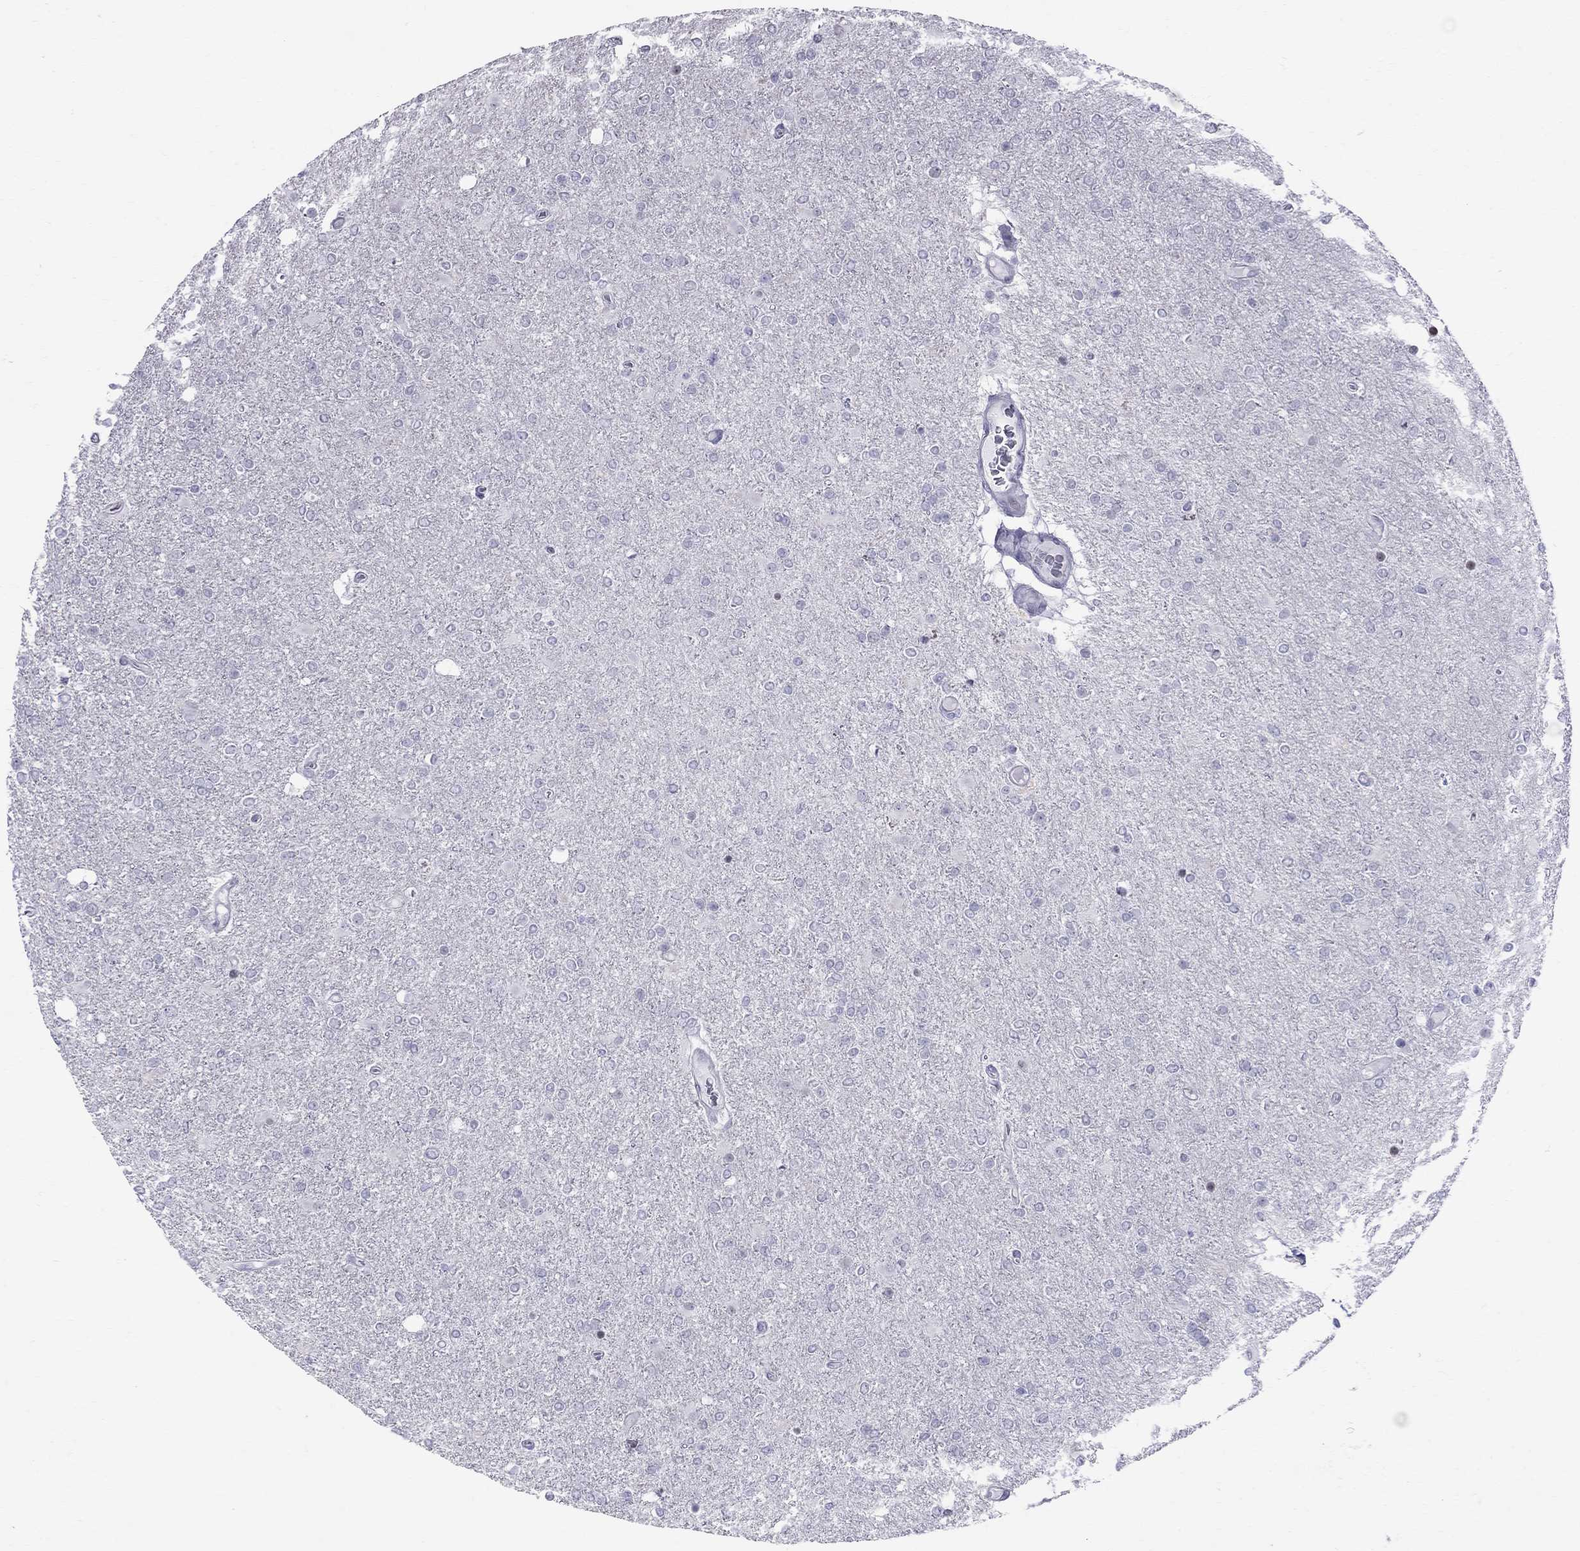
{"staining": {"intensity": "negative", "quantity": "none", "location": "none"}, "tissue": "glioma", "cell_type": "Tumor cells", "image_type": "cancer", "snomed": [{"axis": "morphology", "description": "Glioma, malignant, High grade"}, {"axis": "topography", "description": "Cerebral cortex"}], "caption": "The image shows no significant expression in tumor cells of malignant glioma (high-grade).", "gene": "MUC15", "patient": {"sex": "male", "age": 70}}